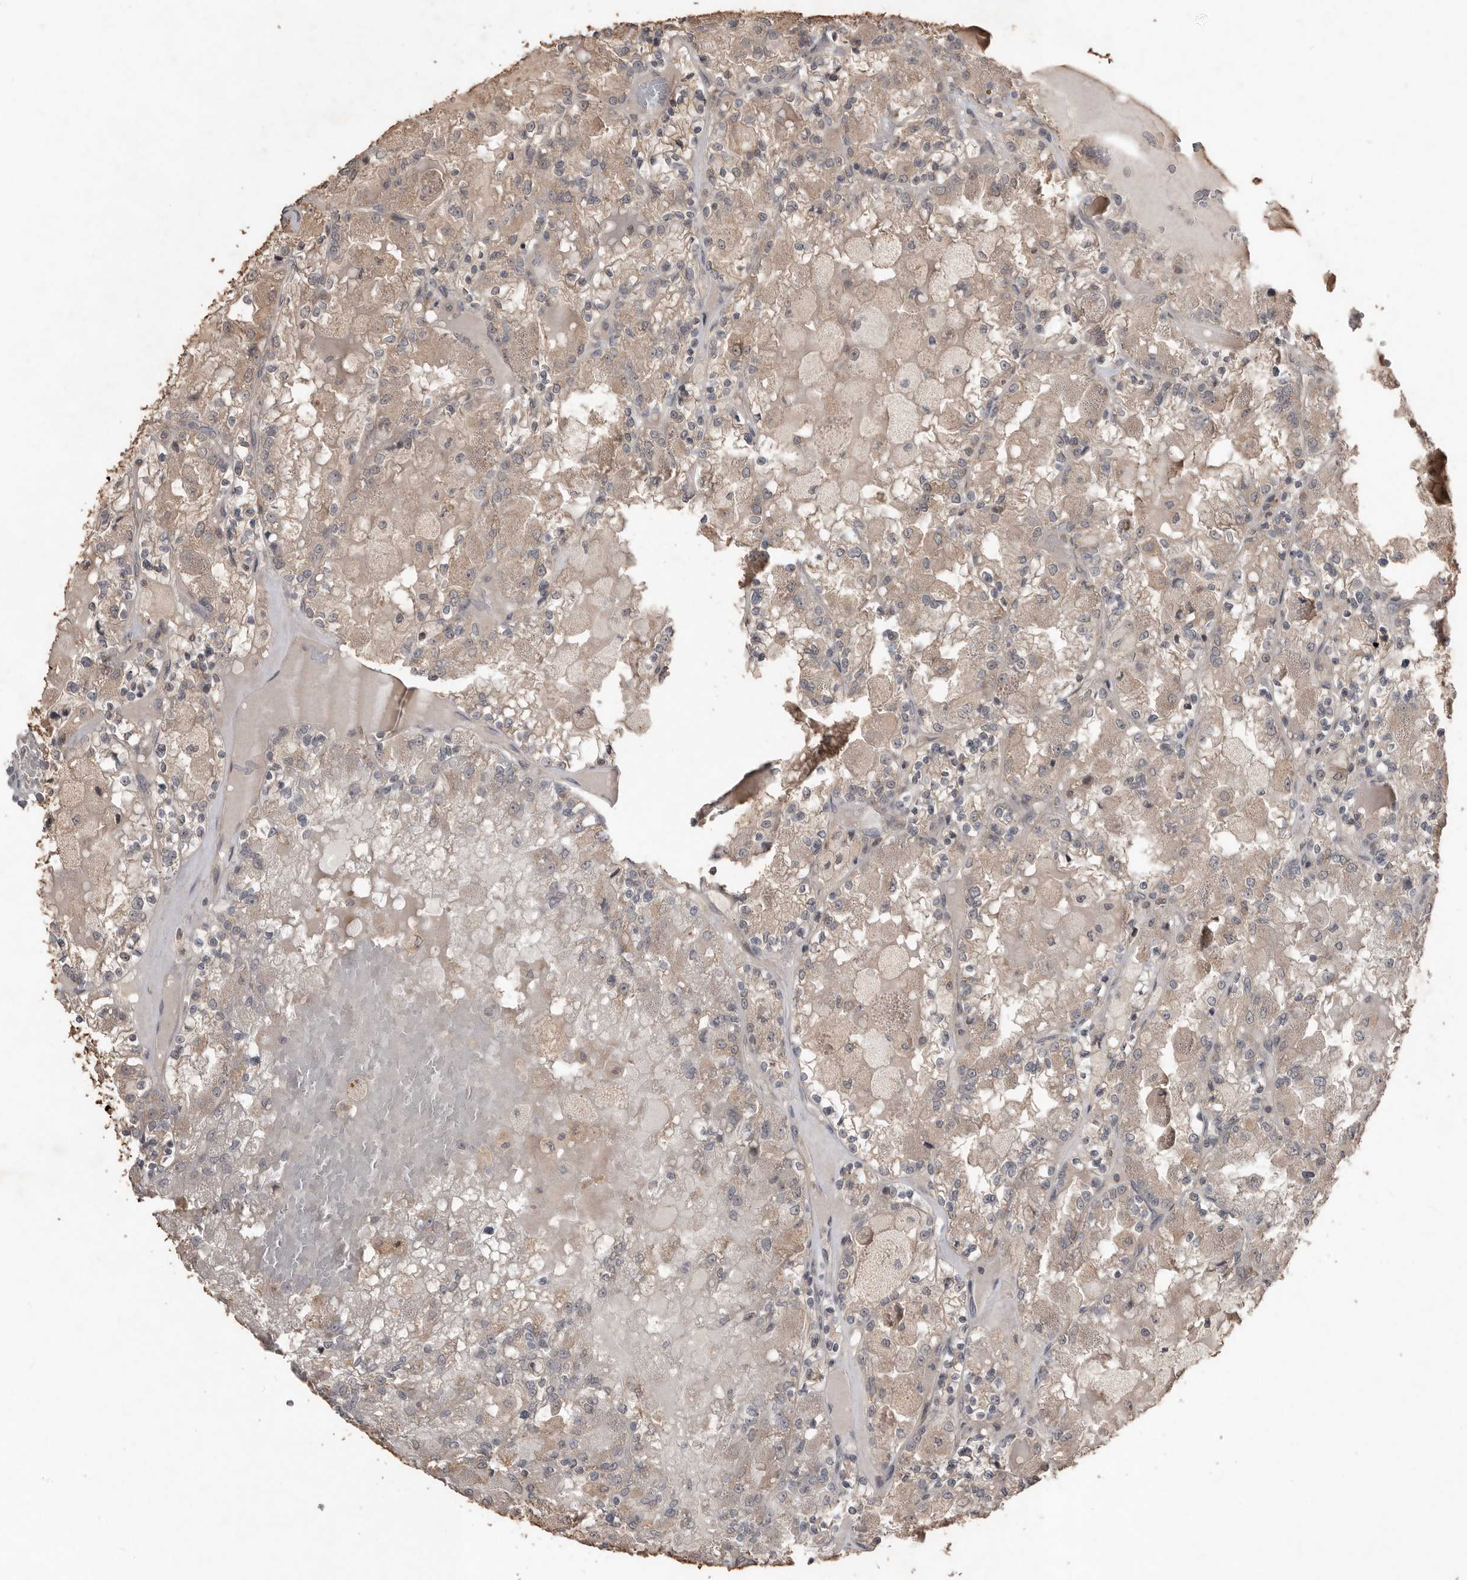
{"staining": {"intensity": "weak", "quantity": "<25%", "location": "cytoplasmic/membranous"}, "tissue": "renal cancer", "cell_type": "Tumor cells", "image_type": "cancer", "snomed": [{"axis": "morphology", "description": "Adenocarcinoma, NOS"}, {"axis": "topography", "description": "Kidney"}], "caption": "The immunohistochemistry photomicrograph has no significant expression in tumor cells of renal cancer tissue.", "gene": "BAMBI", "patient": {"sex": "female", "age": 56}}